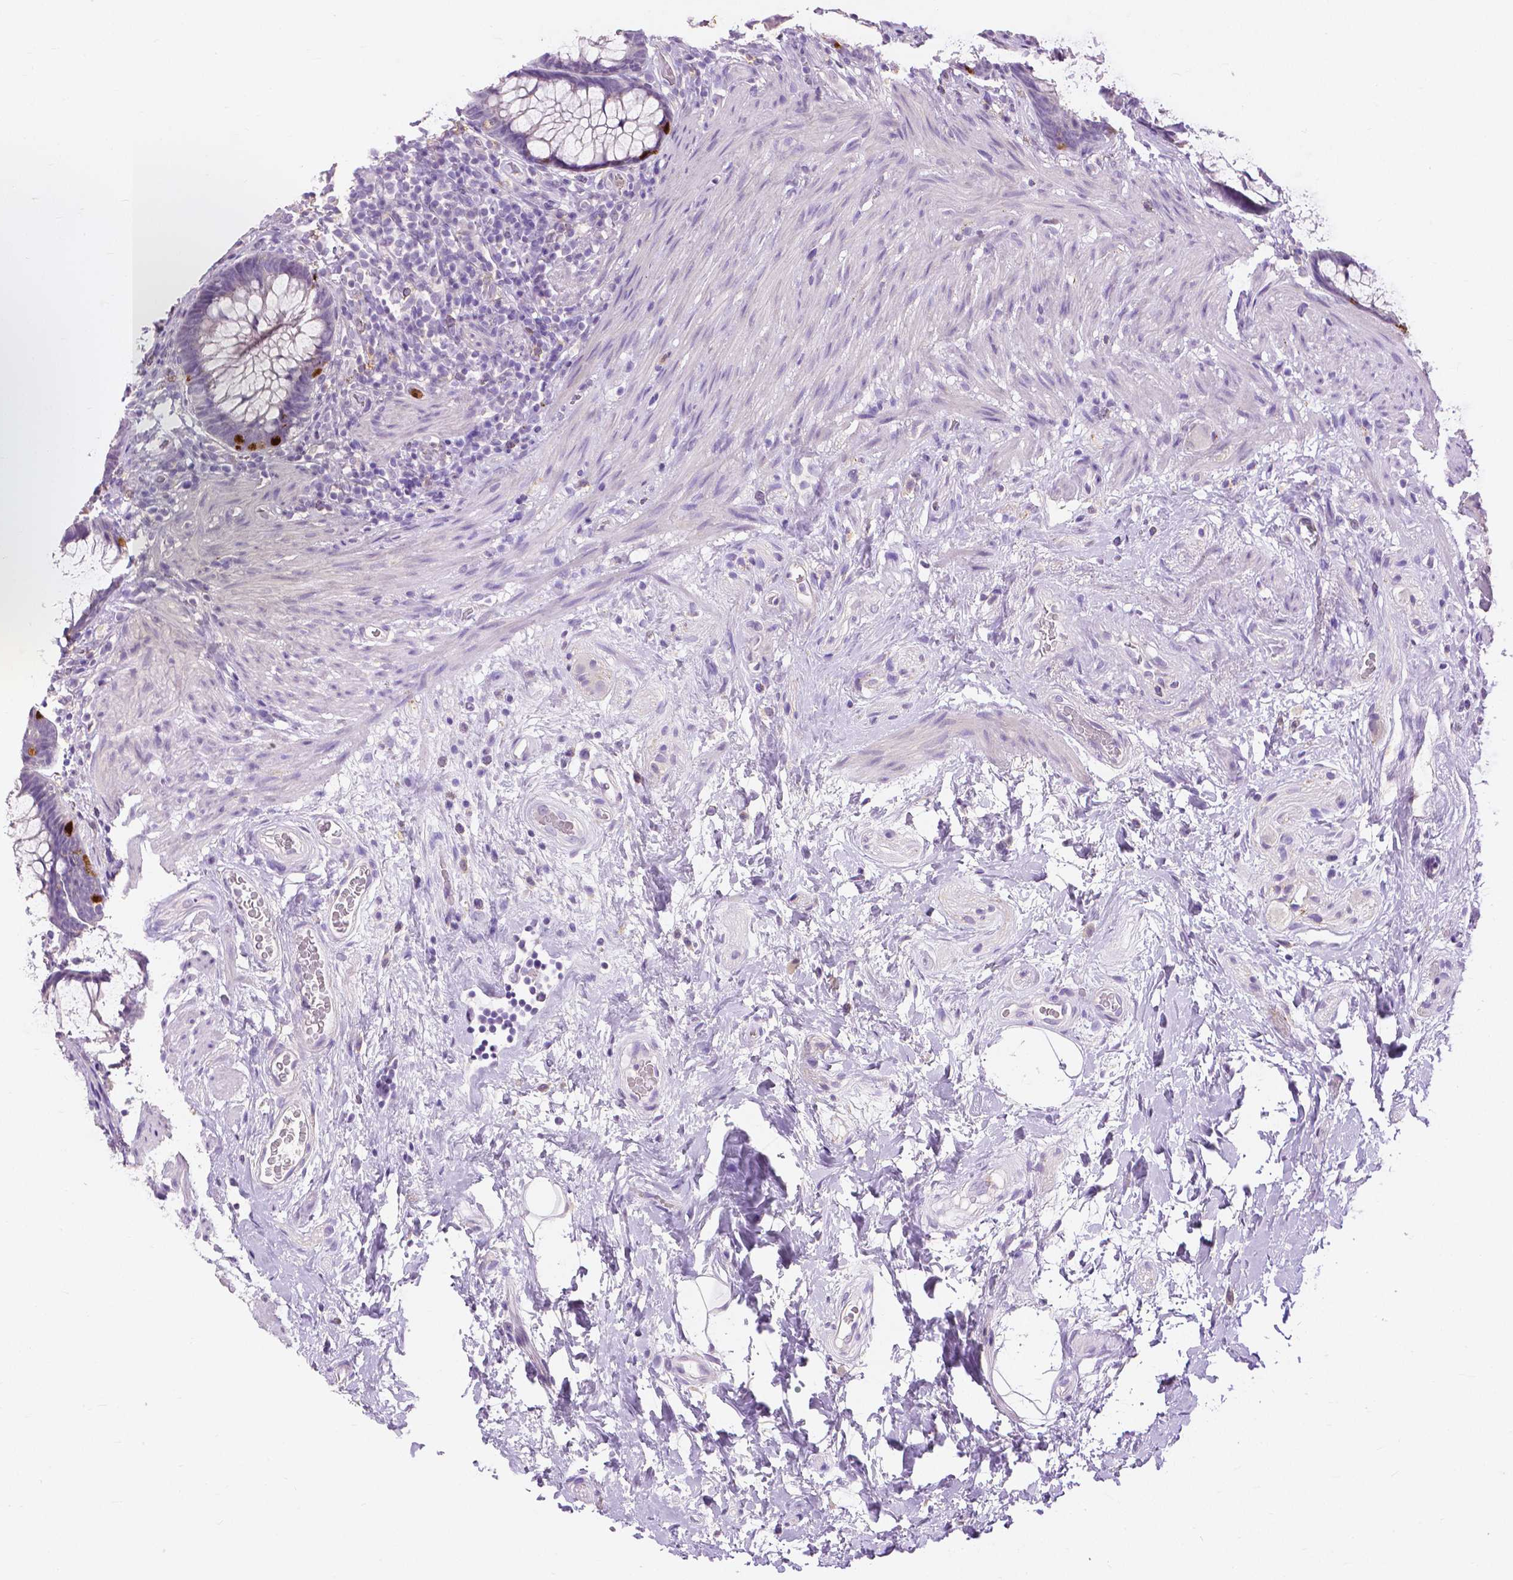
{"staining": {"intensity": "strong", "quantity": "<25%", "location": "cytoplasmic/membranous"}, "tissue": "rectum", "cell_type": "Glandular cells", "image_type": "normal", "snomed": [{"axis": "morphology", "description": "Normal tissue, NOS"}, {"axis": "topography", "description": "Smooth muscle"}, {"axis": "topography", "description": "Rectum"}], "caption": "This micrograph reveals IHC staining of normal human rectum, with medium strong cytoplasmic/membranous expression in approximately <25% of glandular cells.", "gene": "CXCR2", "patient": {"sex": "male", "age": 53}}